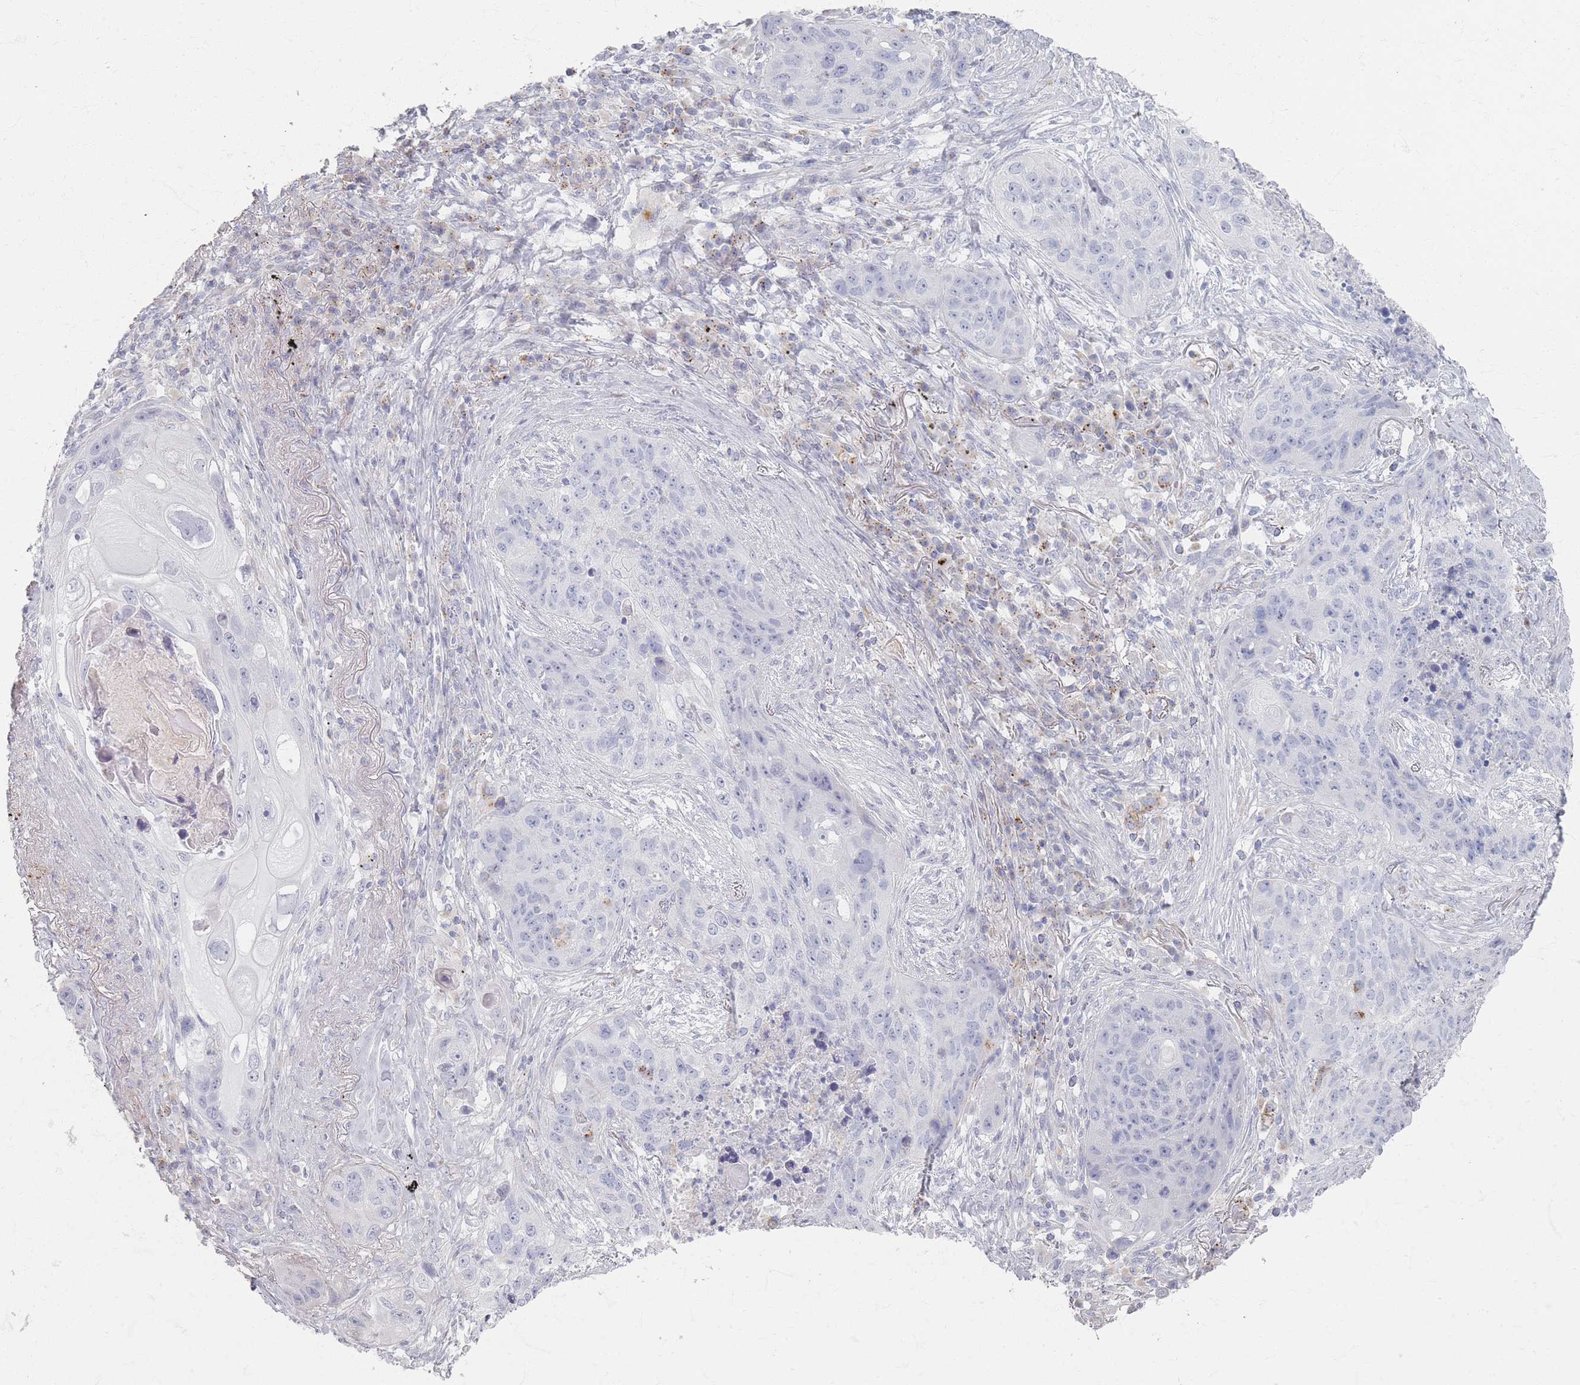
{"staining": {"intensity": "negative", "quantity": "none", "location": "none"}, "tissue": "lung cancer", "cell_type": "Tumor cells", "image_type": "cancer", "snomed": [{"axis": "morphology", "description": "Squamous cell carcinoma, NOS"}, {"axis": "topography", "description": "Lung"}], "caption": "An immunohistochemistry image of lung squamous cell carcinoma is shown. There is no staining in tumor cells of lung squamous cell carcinoma.", "gene": "SLC2A11", "patient": {"sex": "female", "age": 63}}